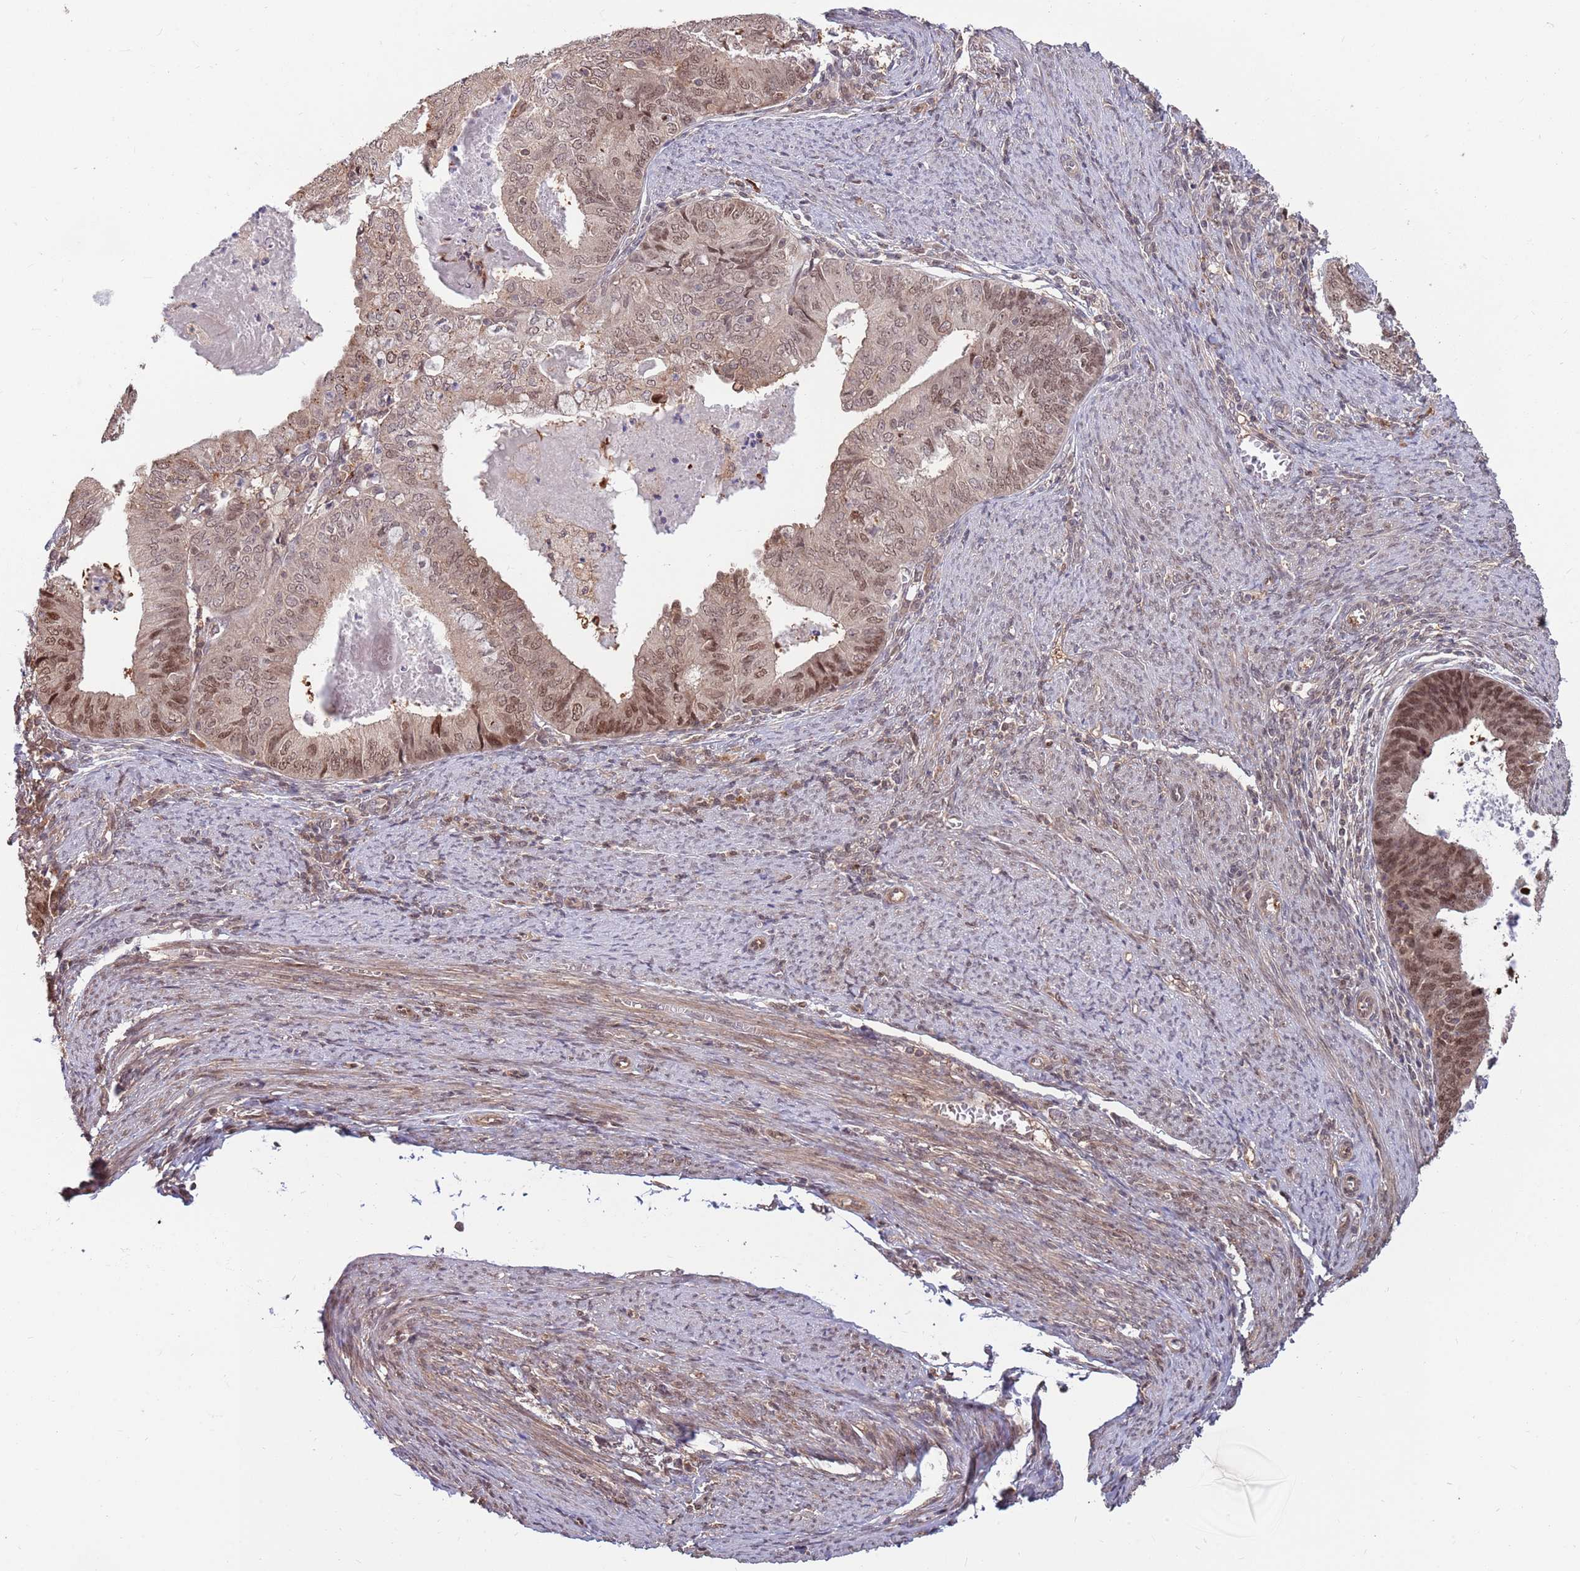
{"staining": {"intensity": "moderate", "quantity": "25%-75%", "location": "nuclear"}, "tissue": "endometrial cancer", "cell_type": "Tumor cells", "image_type": "cancer", "snomed": [{"axis": "morphology", "description": "Adenocarcinoma, NOS"}, {"axis": "topography", "description": "Endometrium"}], "caption": "IHC of endometrial cancer shows medium levels of moderate nuclear positivity in approximately 25%-75% of tumor cells.", "gene": "SALL1", "patient": {"sex": "female", "age": 57}}